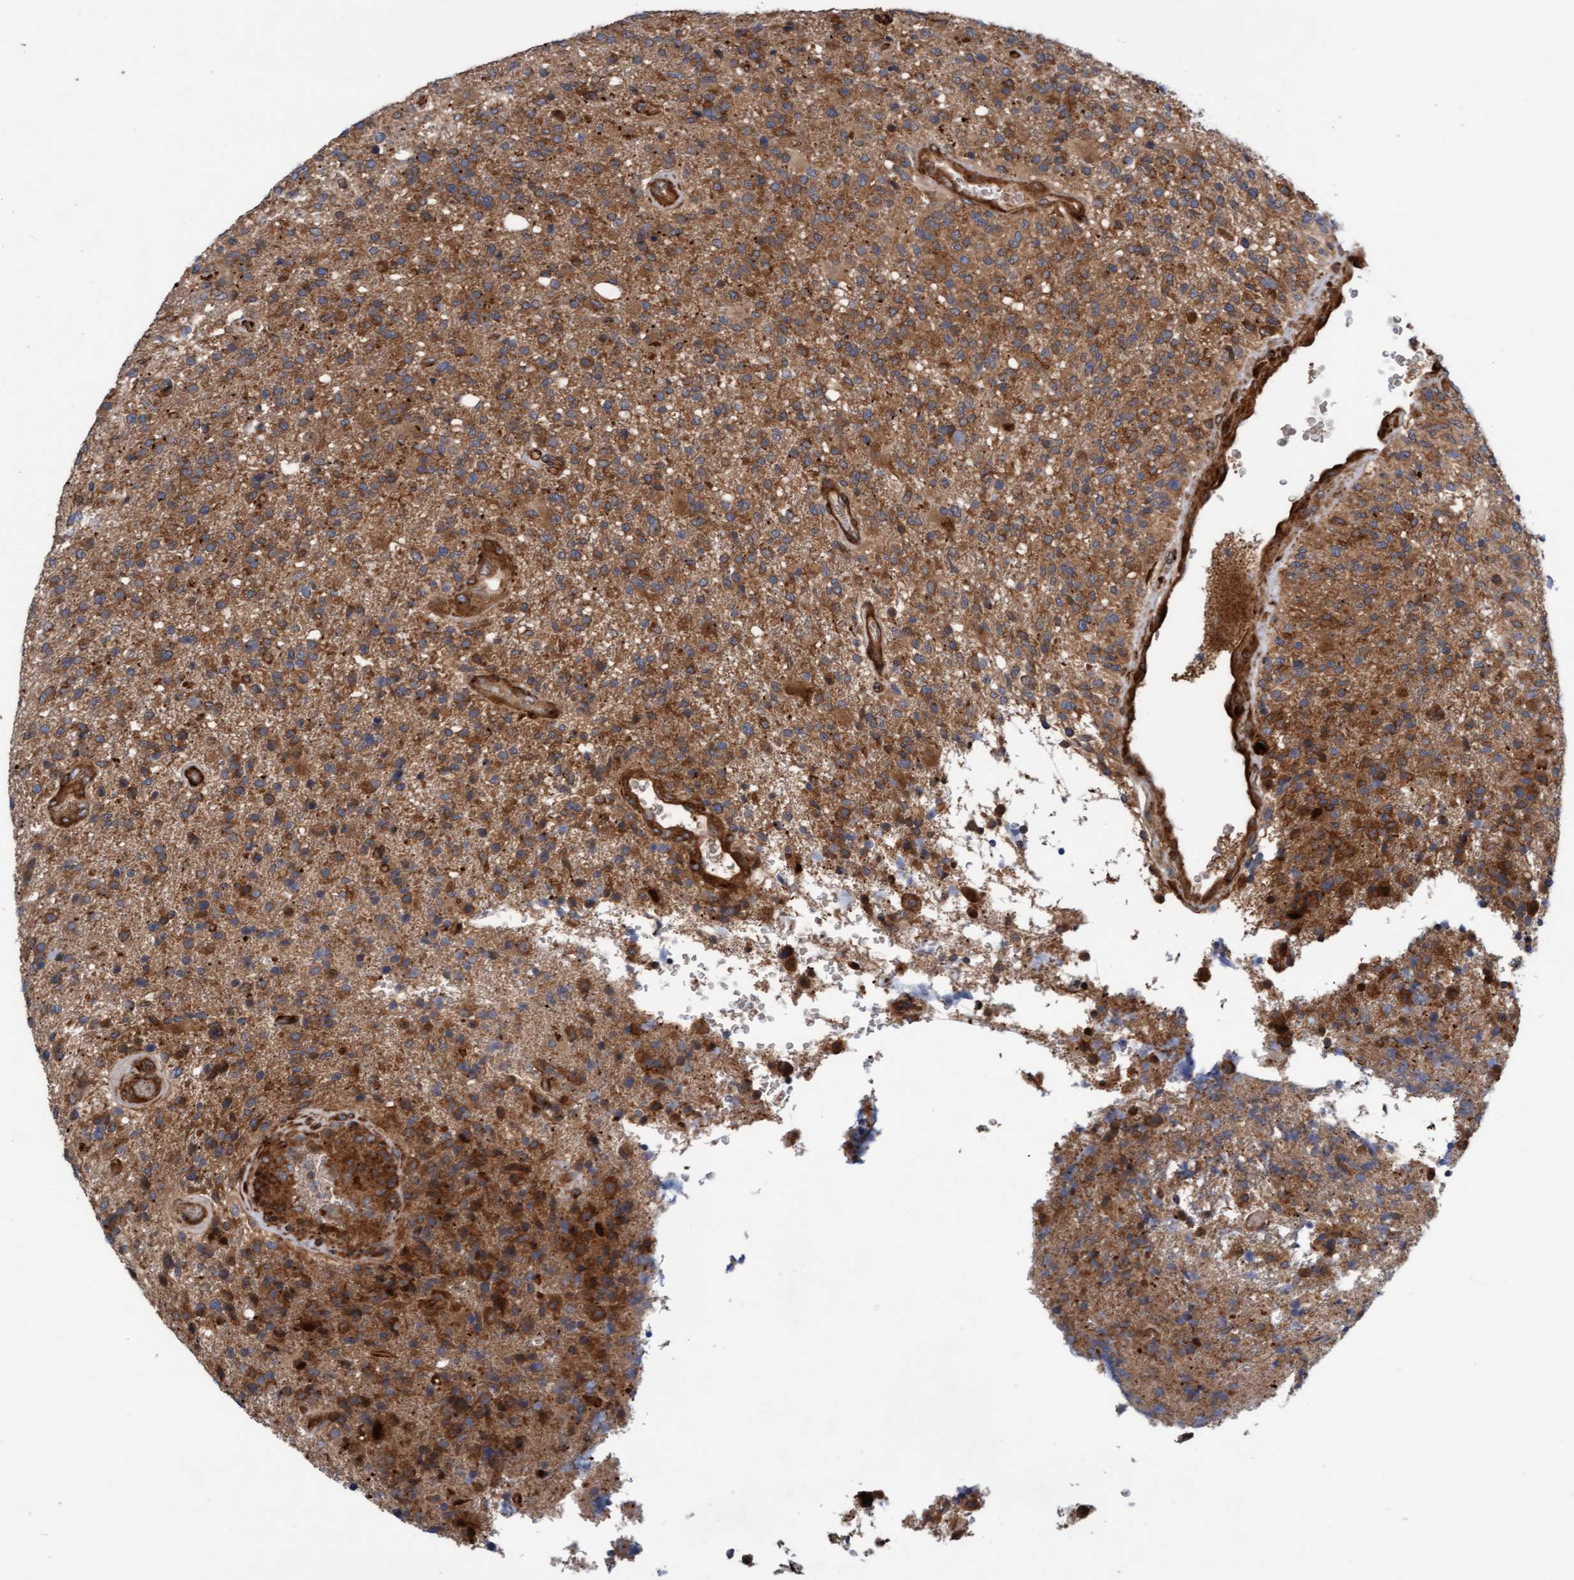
{"staining": {"intensity": "moderate", "quantity": ">75%", "location": "cytoplasmic/membranous"}, "tissue": "glioma", "cell_type": "Tumor cells", "image_type": "cancer", "snomed": [{"axis": "morphology", "description": "Glioma, malignant, High grade"}, {"axis": "topography", "description": "Brain"}], "caption": "This image exhibits immunohistochemistry staining of malignant glioma (high-grade), with medium moderate cytoplasmic/membranous expression in approximately >75% of tumor cells.", "gene": "KIAA0753", "patient": {"sex": "male", "age": 72}}